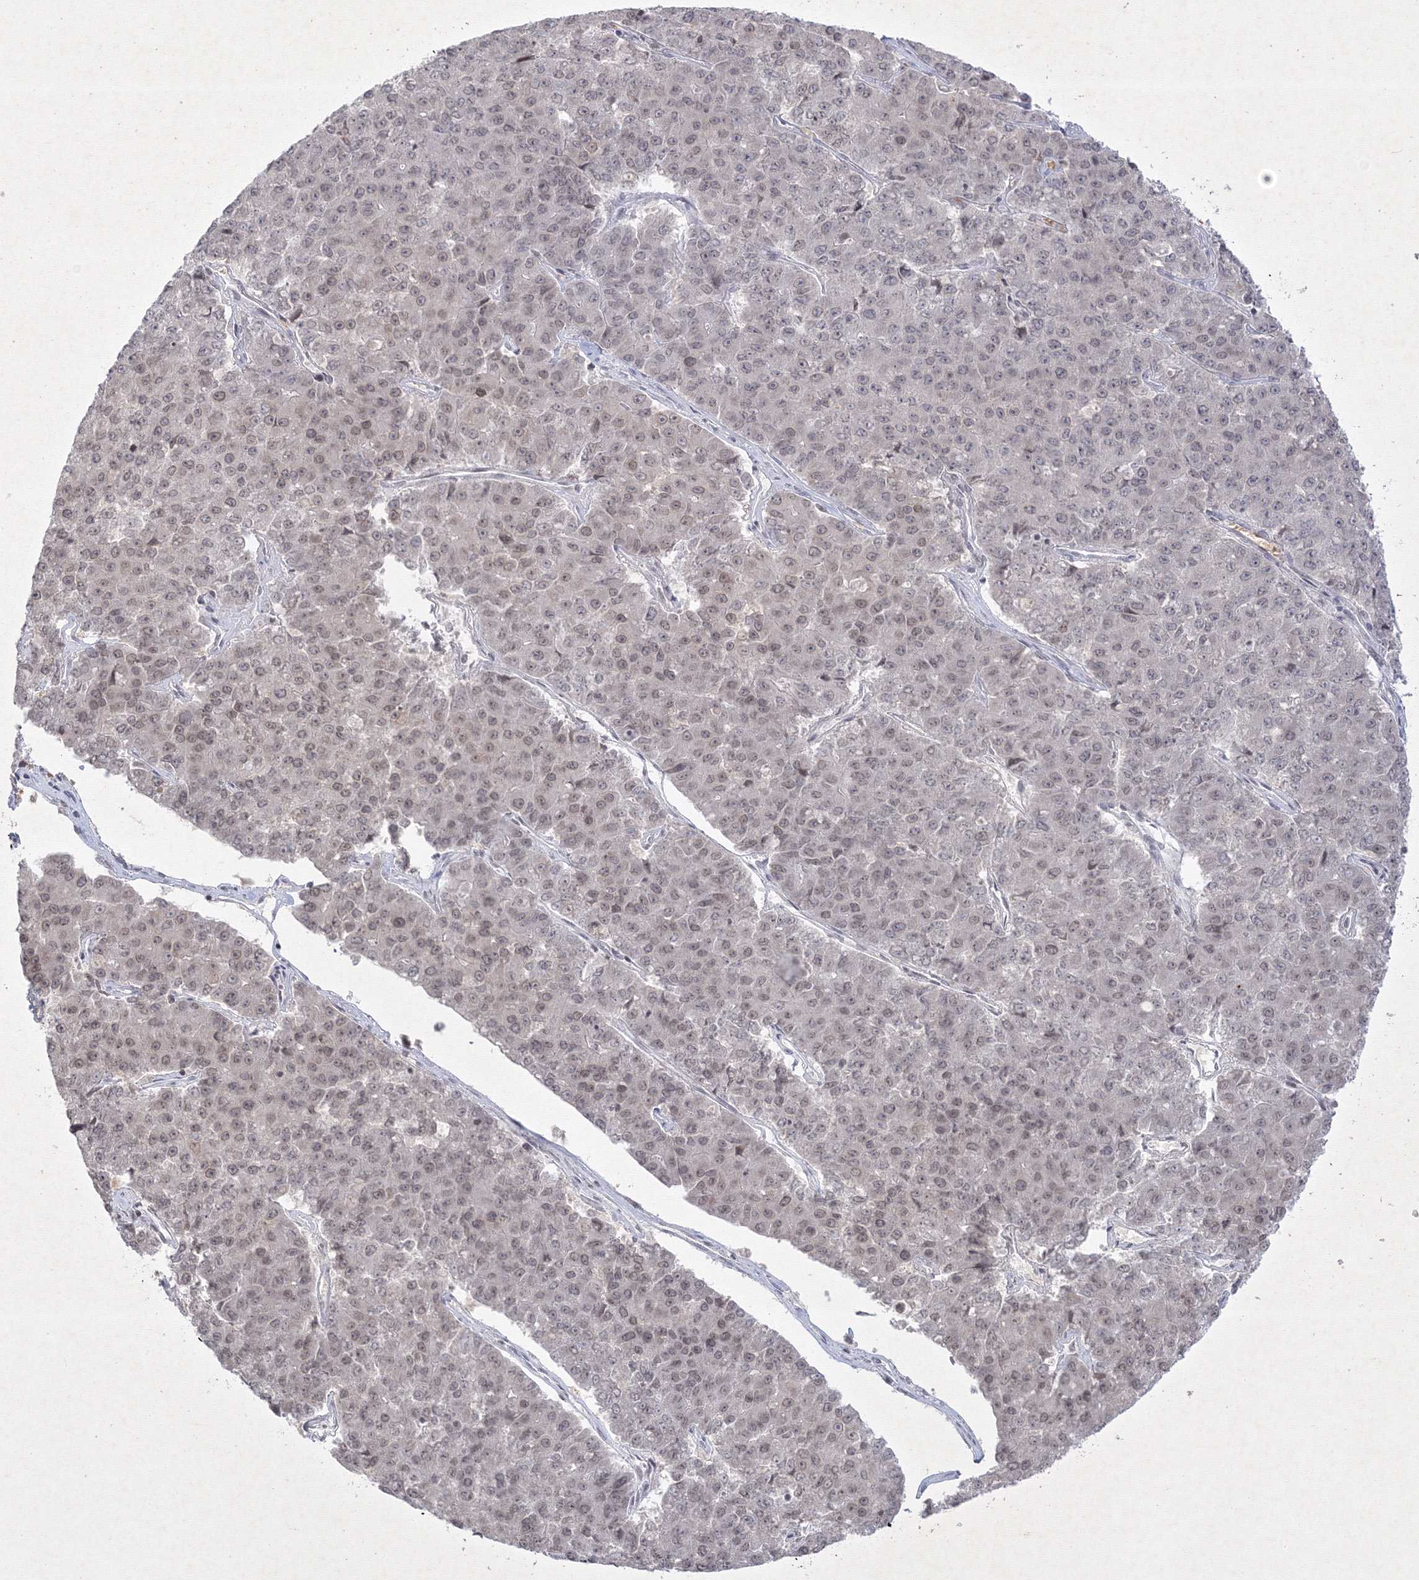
{"staining": {"intensity": "weak", "quantity": "25%-75%", "location": "nuclear"}, "tissue": "pancreatic cancer", "cell_type": "Tumor cells", "image_type": "cancer", "snomed": [{"axis": "morphology", "description": "Adenocarcinoma, NOS"}, {"axis": "topography", "description": "Pancreas"}], "caption": "The image exhibits immunohistochemical staining of pancreatic adenocarcinoma. There is weak nuclear expression is appreciated in about 25%-75% of tumor cells. (Stains: DAB (3,3'-diaminobenzidine) in brown, nuclei in blue, Microscopy: brightfield microscopy at high magnification).", "gene": "NXPE3", "patient": {"sex": "male", "age": 50}}